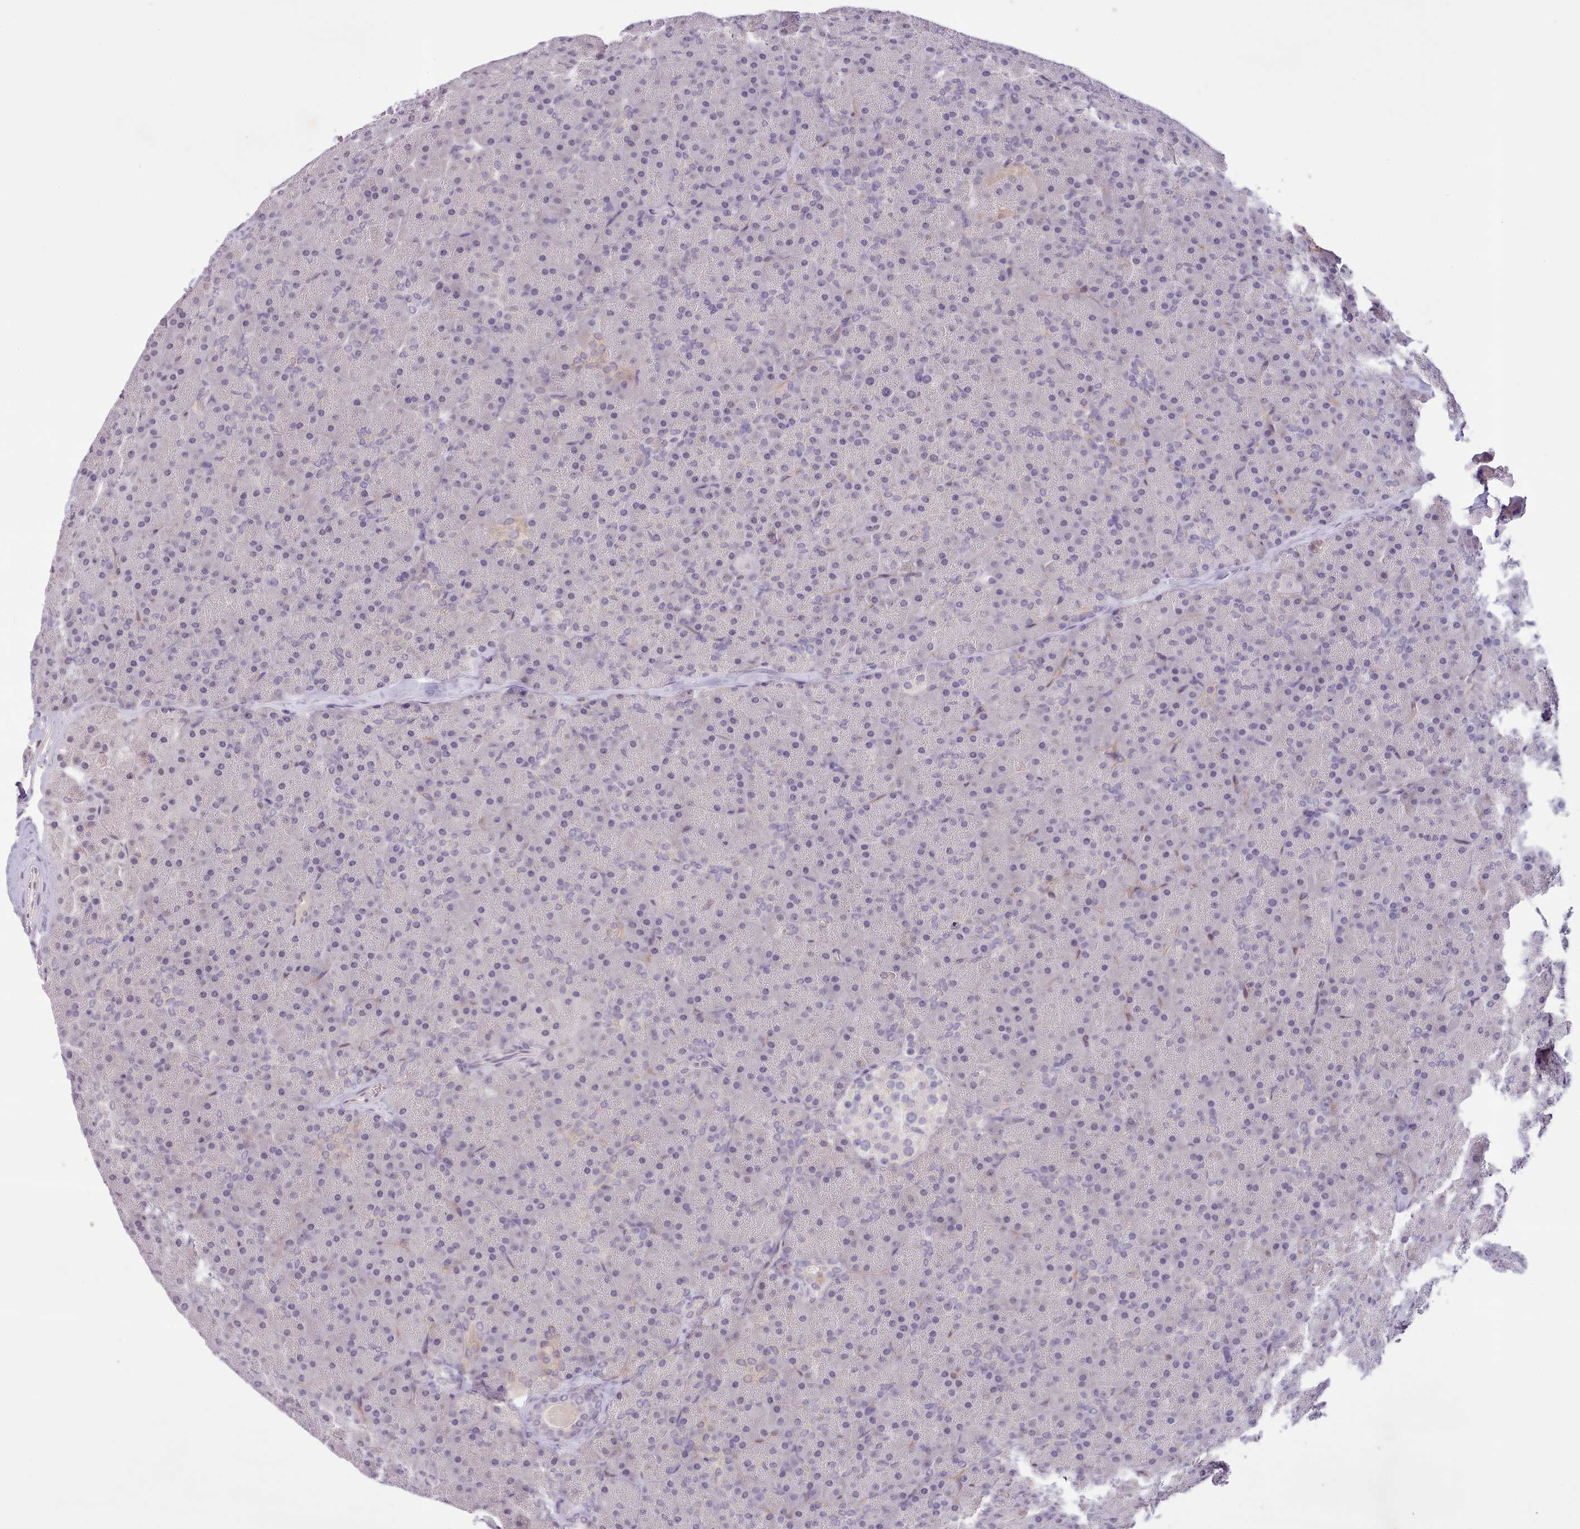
{"staining": {"intensity": "negative", "quantity": "none", "location": "none"}, "tissue": "pancreas", "cell_type": "Exocrine glandular cells", "image_type": "normal", "snomed": [{"axis": "morphology", "description": "Normal tissue, NOS"}, {"axis": "topography", "description": "Pancreas"}], "caption": "Protein analysis of benign pancreas shows no significant positivity in exocrine glandular cells. The staining was performed using DAB (3,3'-diaminobenzidine) to visualize the protein expression in brown, while the nuclei were stained in blue with hematoxylin (Magnification: 20x).", "gene": "ZNF658", "patient": {"sex": "male", "age": 36}}